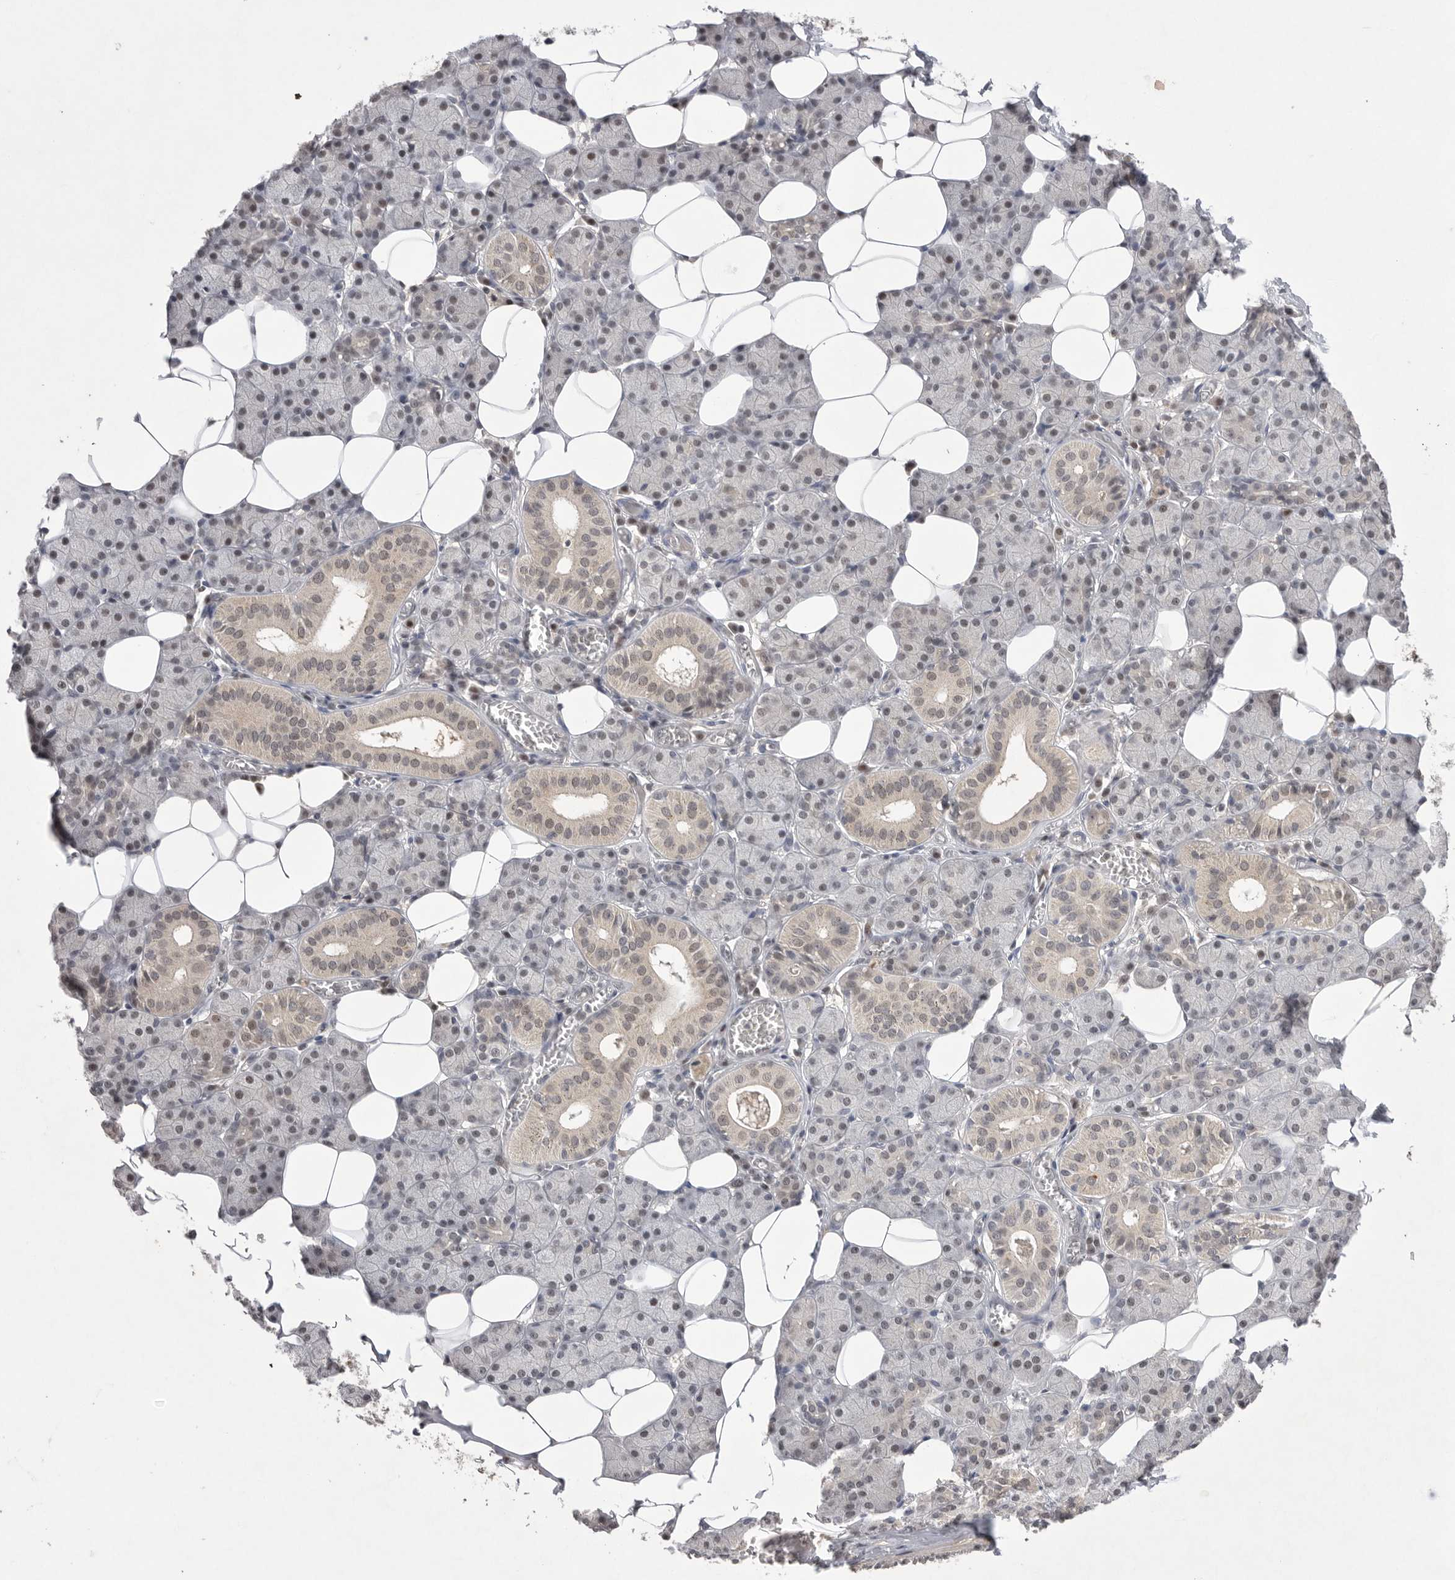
{"staining": {"intensity": "weak", "quantity": "25%-75%", "location": "cytoplasmic/membranous,nuclear"}, "tissue": "salivary gland", "cell_type": "Glandular cells", "image_type": "normal", "snomed": [{"axis": "morphology", "description": "Normal tissue, NOS"}, {"axis": "topography", "description": "Salivary gland"}], "caption": "An immunohistochemistry image of unremarkable tissue is shown. Protein staining in brown labels weak cytoplasmic/membranous,nuclear positivity in salivary gland within glandular cells. (Stains: DAB in brown, nuclei in blue, Microscopy: brightfield microscopy at high magnification).", "gene": "HUS1", "patient": {"sex": "female", "age": 33}}